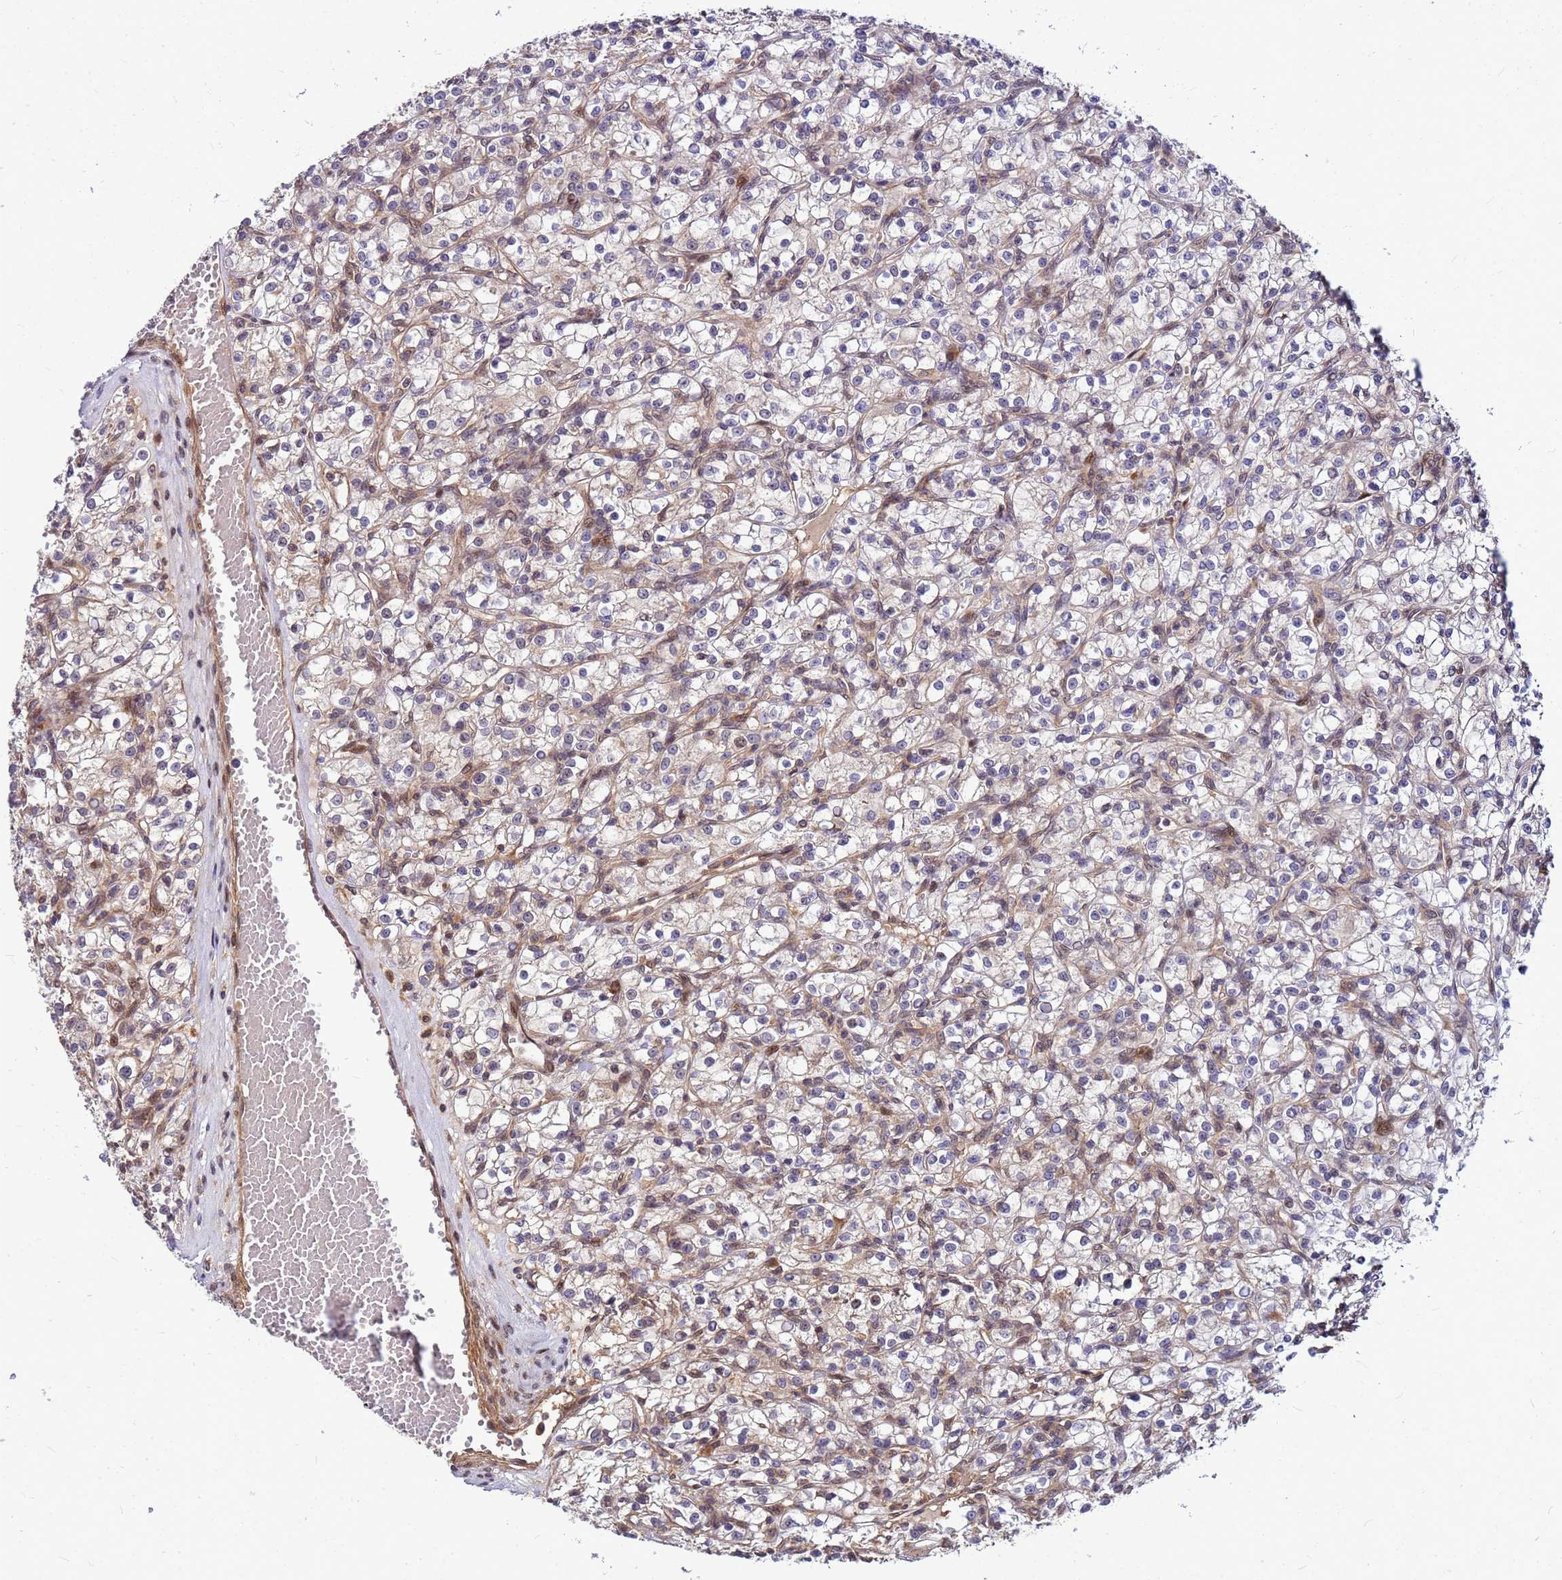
{"staining": {"intensity": "weak", "quantity": "<25%", "location": "cytoplasmic/membranous"}, "tissue": "renal cancer", "cell_type": "Tumor cells", "image_type": "cancer", "snomed": [{"axis": "morphology", "description": "Adenocarcinoma, NOS"}, {"axis": "topography", "description": "Kidney"}], "caption": "Renal adenocarcinoma was stained to show a protein in brown. There is no significant staining in tumor cells.", "gene": "DUS4L", "patient": {"sex": "female", "age": 59}}